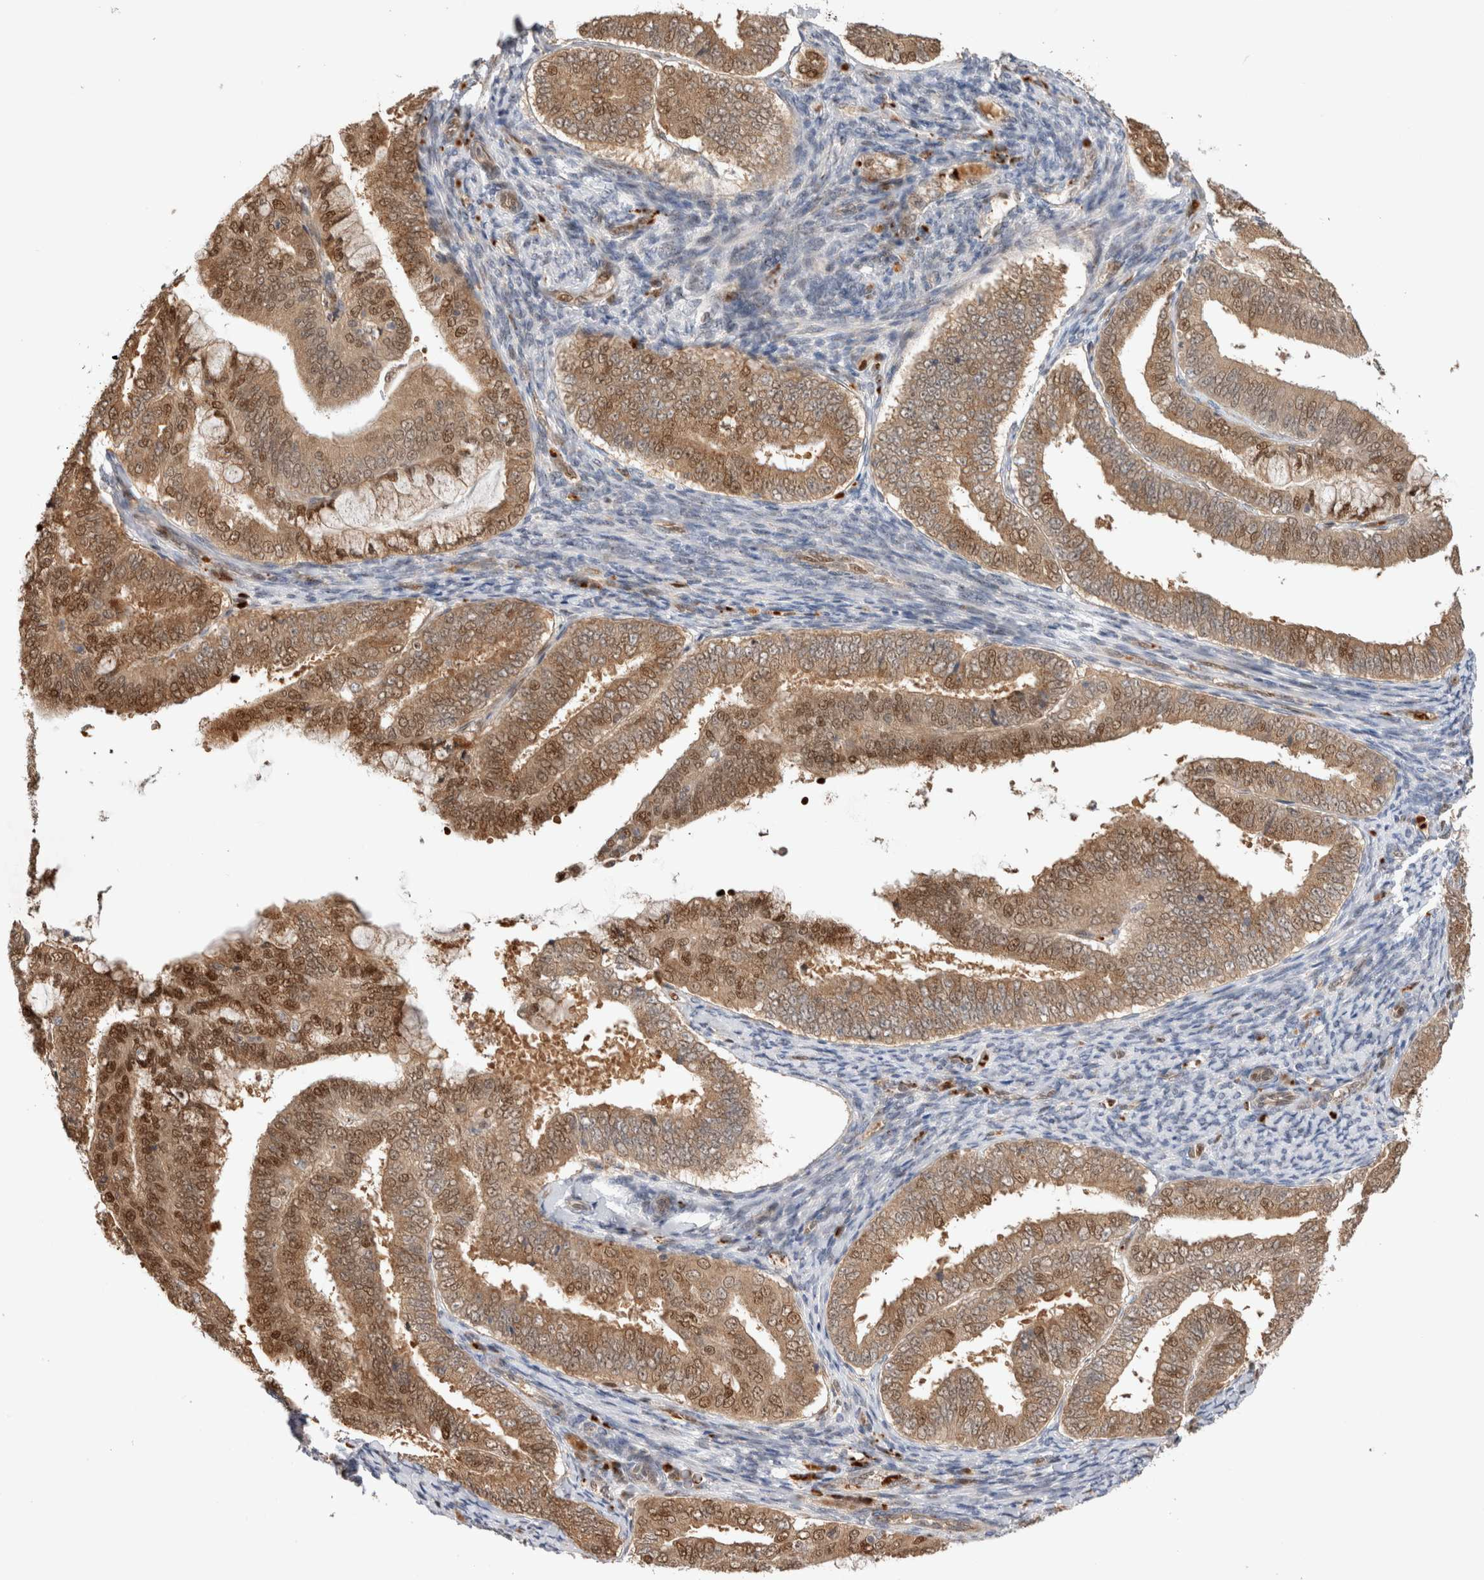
{"staining": {"intensity": "moderate", "quantity": ">75%", "location": "cytoplasmic/membranous,nuclear"}, "tissue": "endometrial cancer", "cell_type": "Tumor cells", "image_type": "cancer", "snomed": [{"axis": "morphology", "description": "Adenocarcinoma, NOS"}, {"axis": "topography", "description": "Endometrium"}], "caption": "About >75% of tumor cells in human endometrial adenocarcinoma display moderate cytoplasmic/membranous and nuclear protein expression as visualized by brown immunohistochemical staining.", "gene": "OTUD6B", "patient": {"sex": "female", "age": 63}}